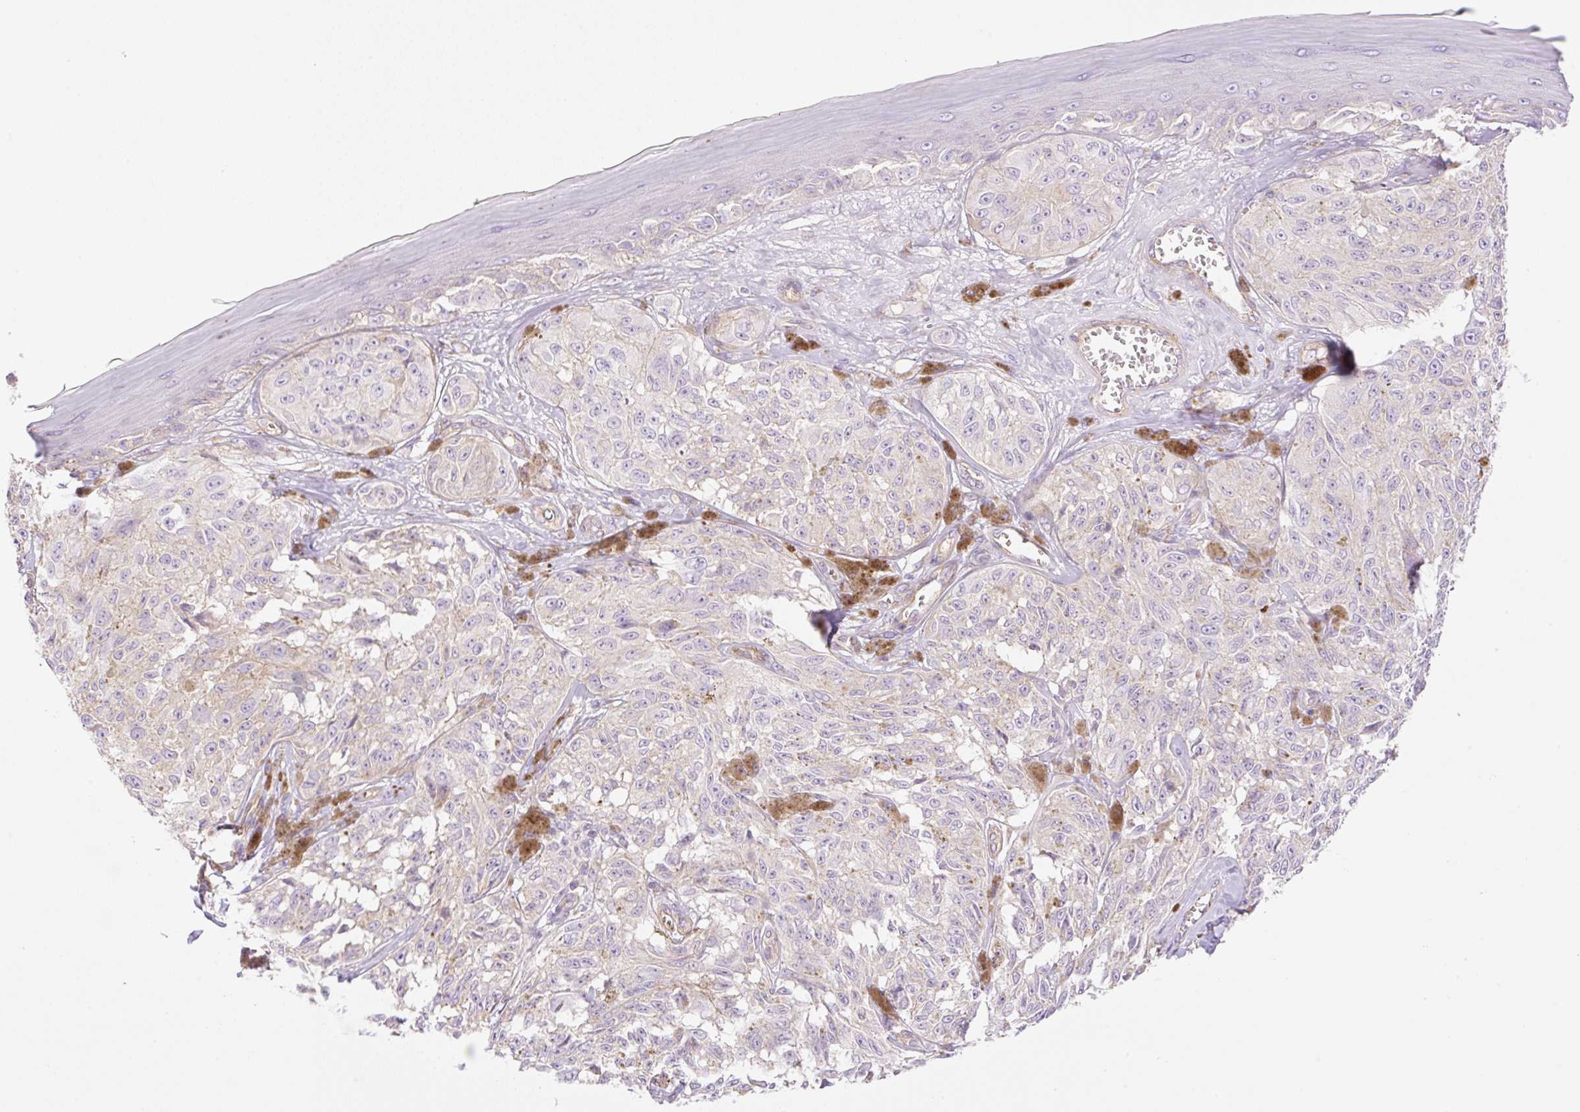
{"staining": {"intensity": "negative", "quantity": "none", "location": "none"}, "tissue": "melanoma", "cell_type": "Tumor cells", "image_type": "cancer", "snomed": [{"axis": "morphology", "description": "Malignant melanoma, NOS"}, {"axis": "topography", "description": "Skin"}], "caption": "A high-resolution micrograph shows IHC staining of malignant melanoma, which shows no significant expression in tumor cells. (DAB immunohistochemistry with hematoxylin counter stain).", "gene": "EHD3", "patient": {"sex": "male", "age": 68}}